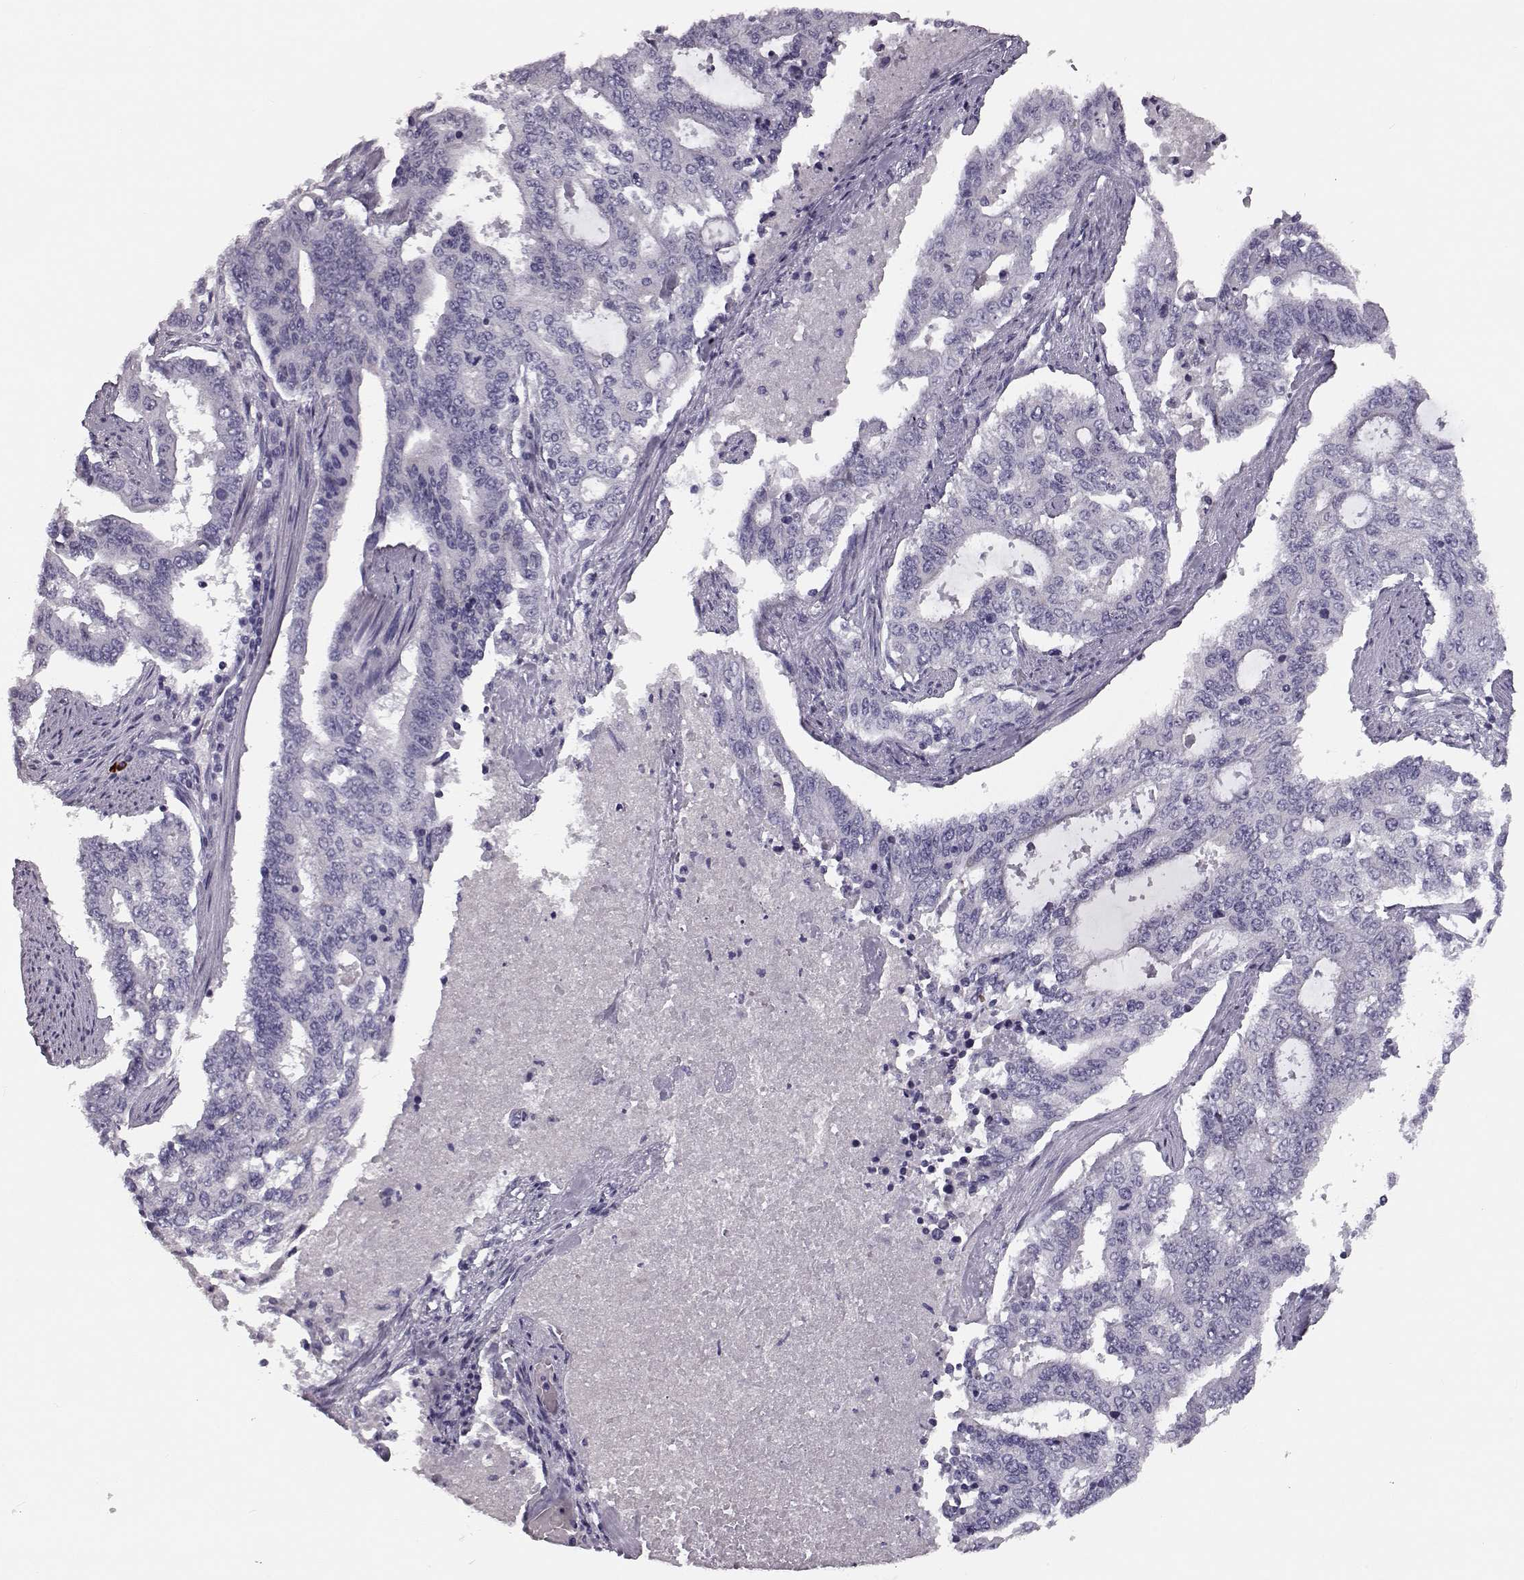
{"staining": {"intensity": "negative", "quantity": "none", "location": "none"}, "tissue": "endometrial cancer", "cell_type": "Tumor cells", "image_type": "cancer", "snomed": [{"axis": "morphology", "description": "Adenocarcinoma, NOS"}, {"axis": "topography", "description": "Uterus"}], "caption": "This is an IHC image of human adenocarcinoma (endometrial). There is no positivity in tumor cells.", "gene": "CCL19", "patient": {"sex": "female", "age": 59}}